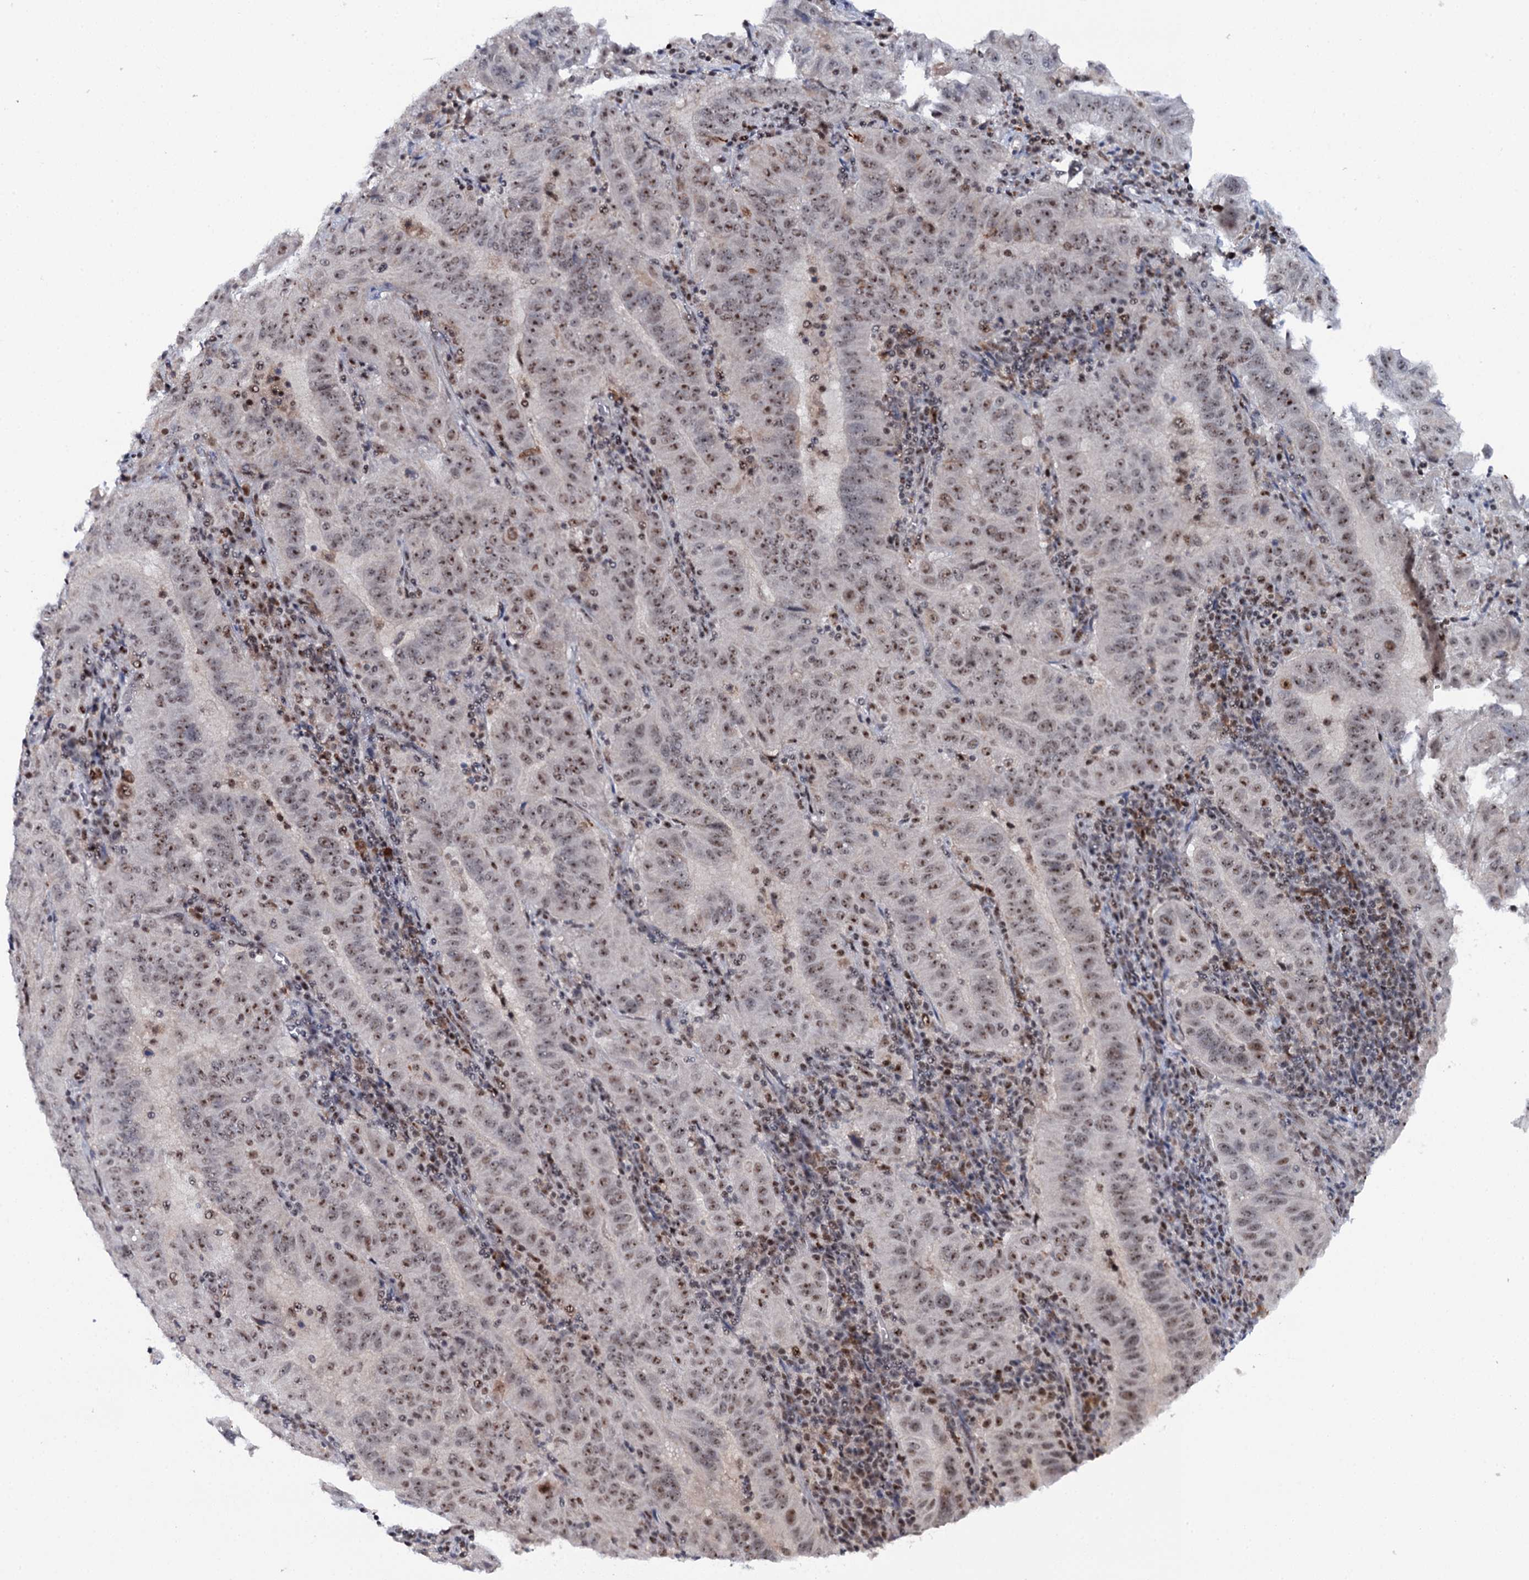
{"staining": {"intensity": "moderate", "quantity": ">75%", "location": "nuclear"}, "tissue": "pancreatic cancer", "cell_type": "Tumor cells", "image_type": "cancer", "snomed": [{"axis": "morphology", "description": "Adenocarcinoma, NOS"}, {"axis": "topography", "description": "Pancreas"}], "caption": "A brown stain highlights moderate nuclear staining of a protein in human pancreatic cancer tumor cells. (Stains: DAB (3,3'-diaminobenzidine) in brown, nuclei in blue, Microscopy: brightfield microscopy at high magnification).", "gene": "BUD13", "patient": {"sex": "male", "age": 63}}